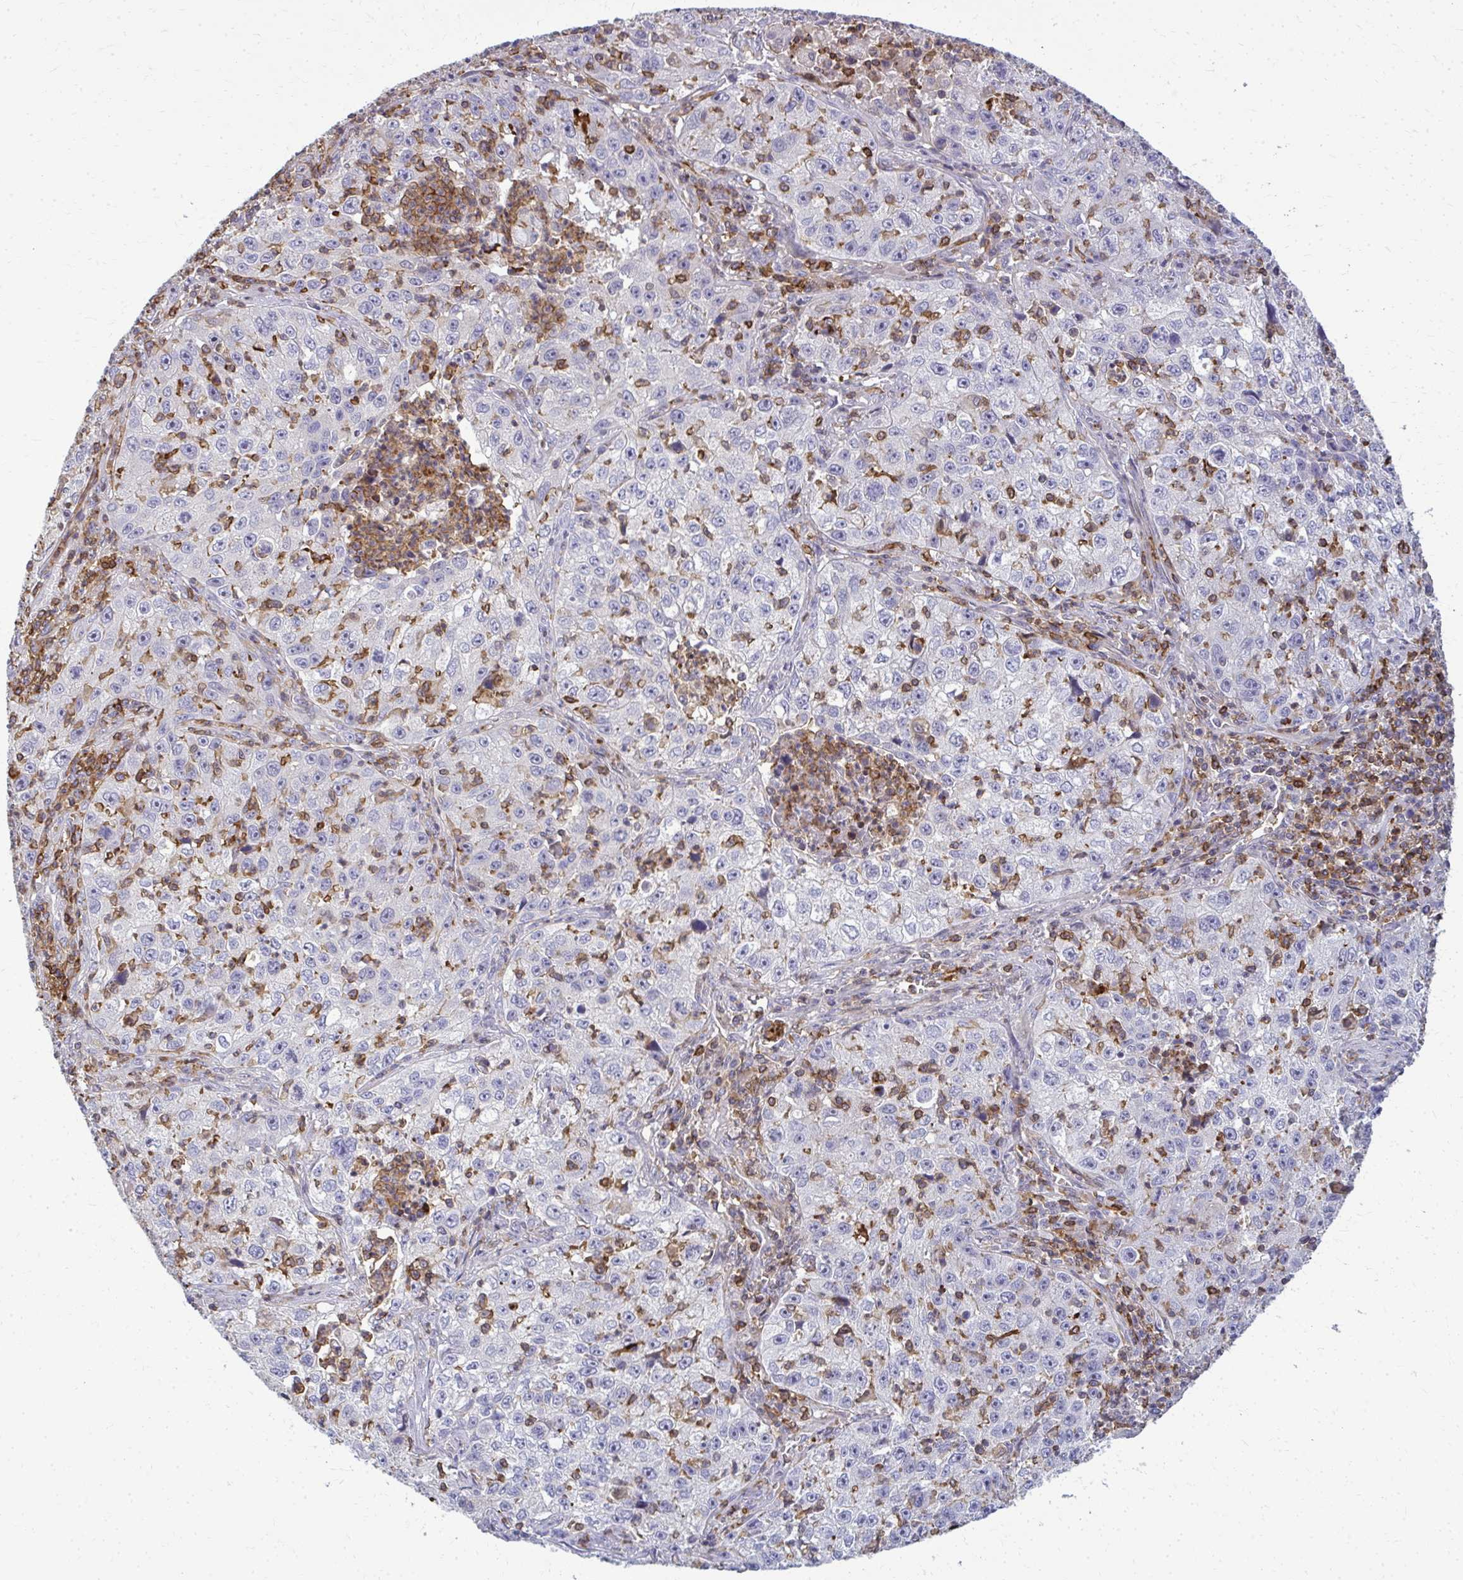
{"staining": {"intensity": "negative", "quantity": "none", "location": "none"}, "tissue": "lung cancer", "cell_type": "Tumor cells", "image_type": "cancer", "snomed": [{"axis": "morphology", "description": "Squamous cell carcinoma, NOS"}, {"axis": "topography", "description": "Lung"}], "caption": "This is an IHC micrograph of squamous cell carcinoma (lung). There is no expression in tumor cells.", "gene": "AP5M1", "patient": {"sex": "male", "age": 71}}